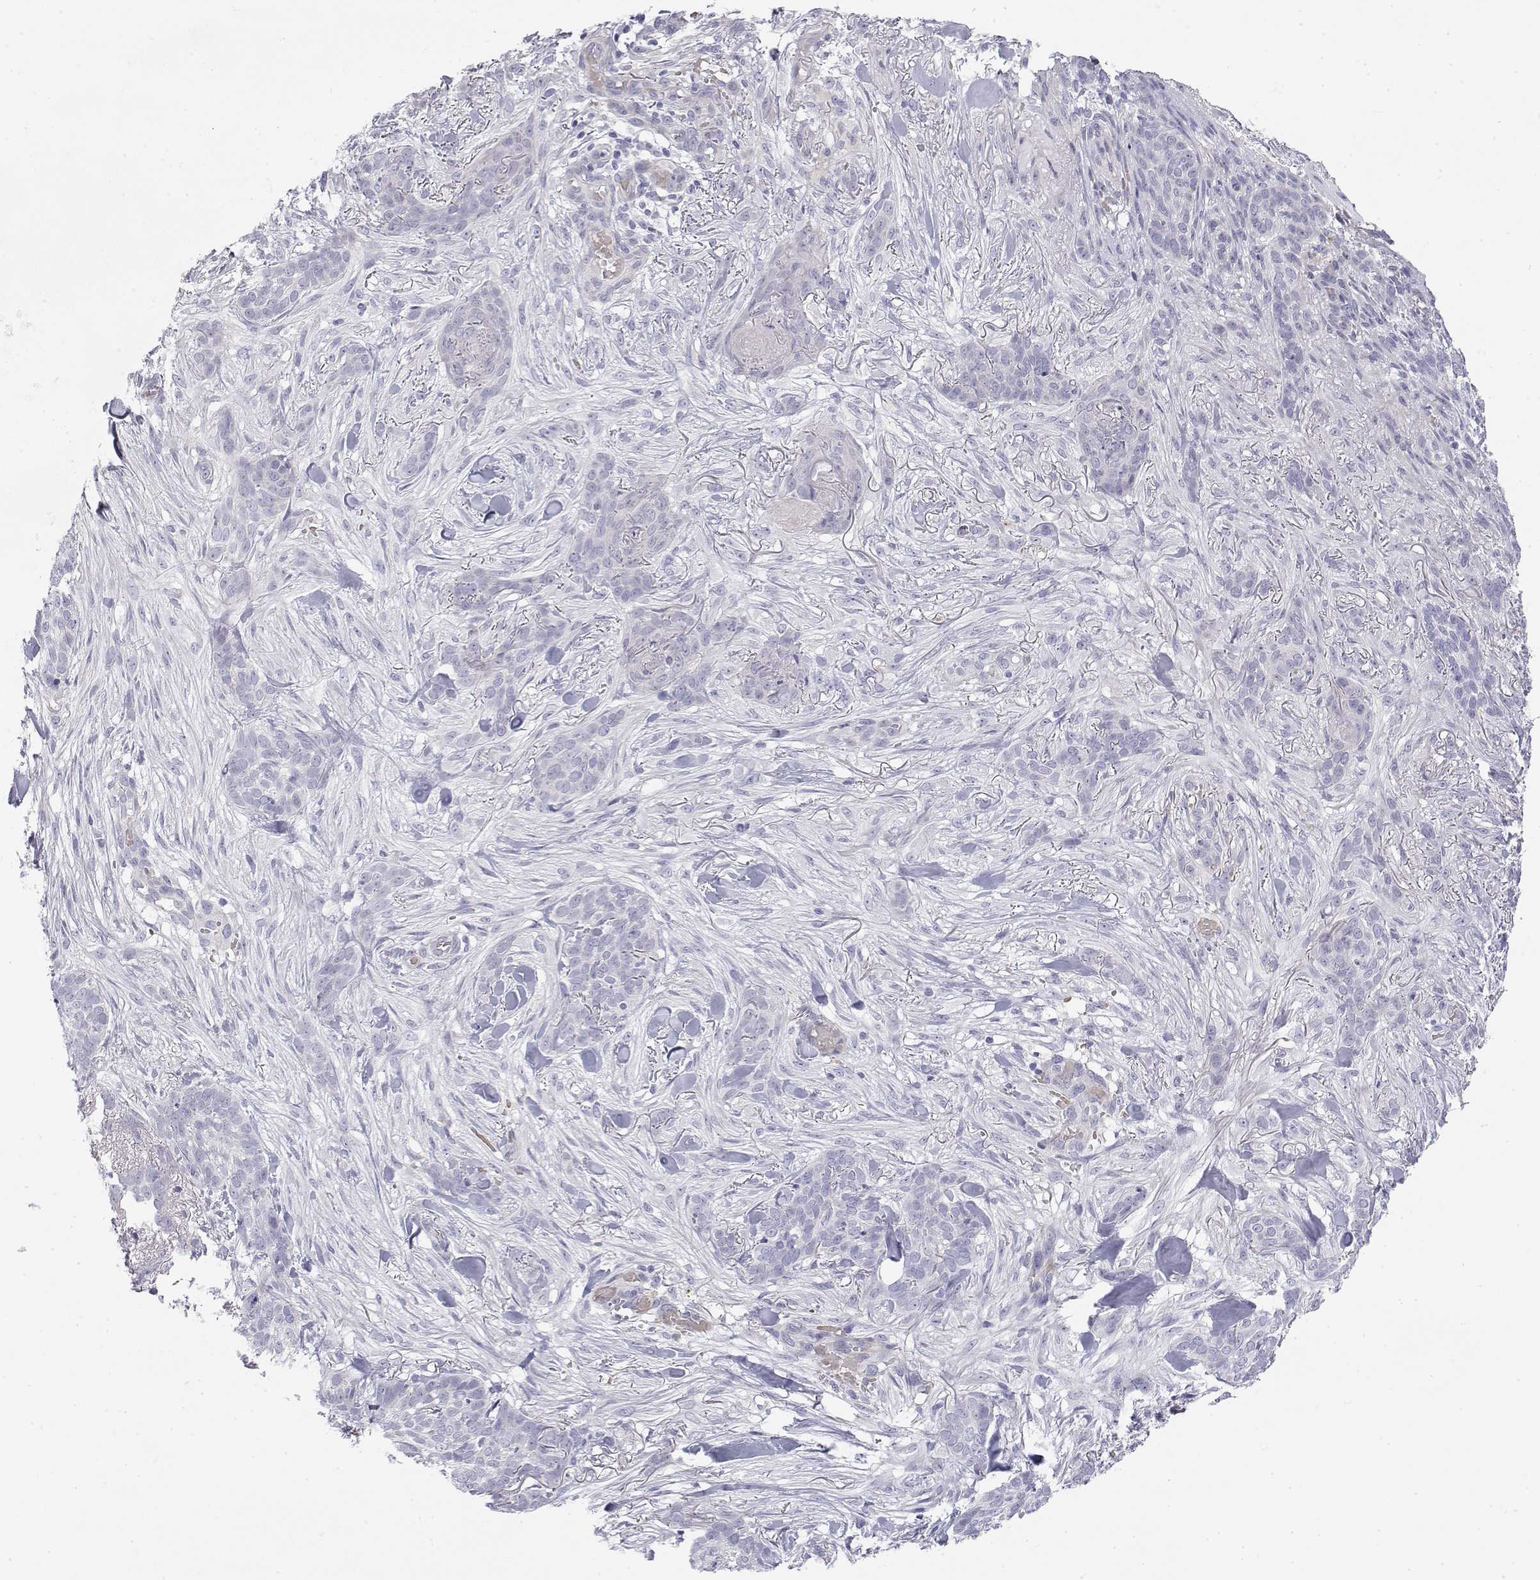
{"staining": {"intensity": "negative", "quantity": "none", "location": "none"}, "tissue": "skin cancer", "cell_type": "Tumor cells", "image_type": "cancer", "snomed": [{"axis": "morphology", "description": "Basal cell carcinoma"}, {"axis": "topography", "description": "Skin"}], "caption": "Immunohistochemistry micrograph of neoplastic tissue: human basal cell carcinoma (skin) stained with DAB shows no significant protein expression in tumor cells.", "gene": "MISP", "patient": {"sex": "female", "age": 61}}